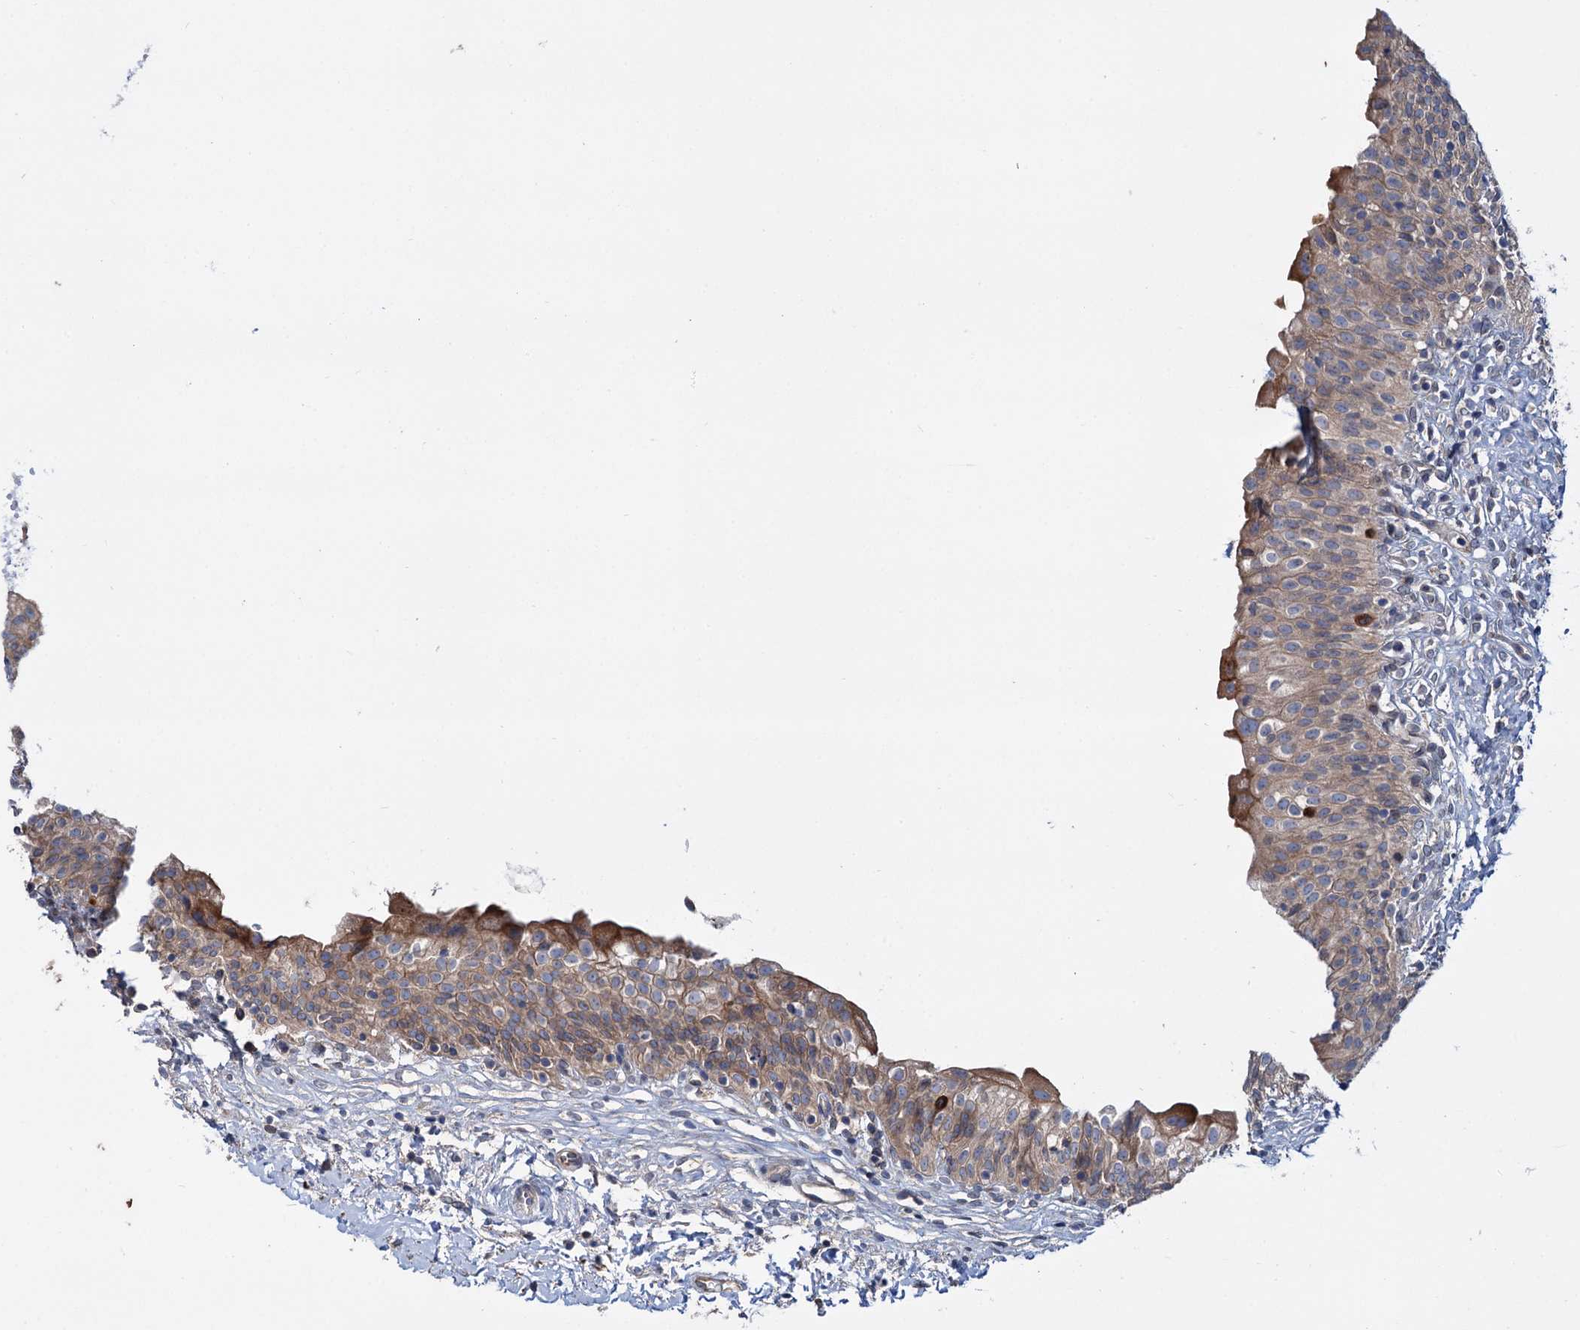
{"staining": {"intensity": "moderate", "quantity": ">75%", "location": "cytoplasmic/membranous"}, "tissue": "urinary bladder", "cell_type": "Urothelial cells", "image_type": "normal", "snomed": [{"axis": "morphology", "description": "Normal tissue, NOS"}, {"axis": "topography", "description": "Urinary bladder"}], "caption": "Immunohistochemistry (IHC) staining of normal urinary bladder, which shows medium levels of moderate cytoplasmic/membranous positivity in about >75% of urothelial cells indicating moderate cytoplasmic/membranous protein positivity. The staining was performed using DAB (3,3'-diaminobenzidine) (brown) for protein detection and nuclei were counterstained in hematoxylin (blue).", "gene": "PTDSS2", "patient": {"sex": "male", "age": 55}}